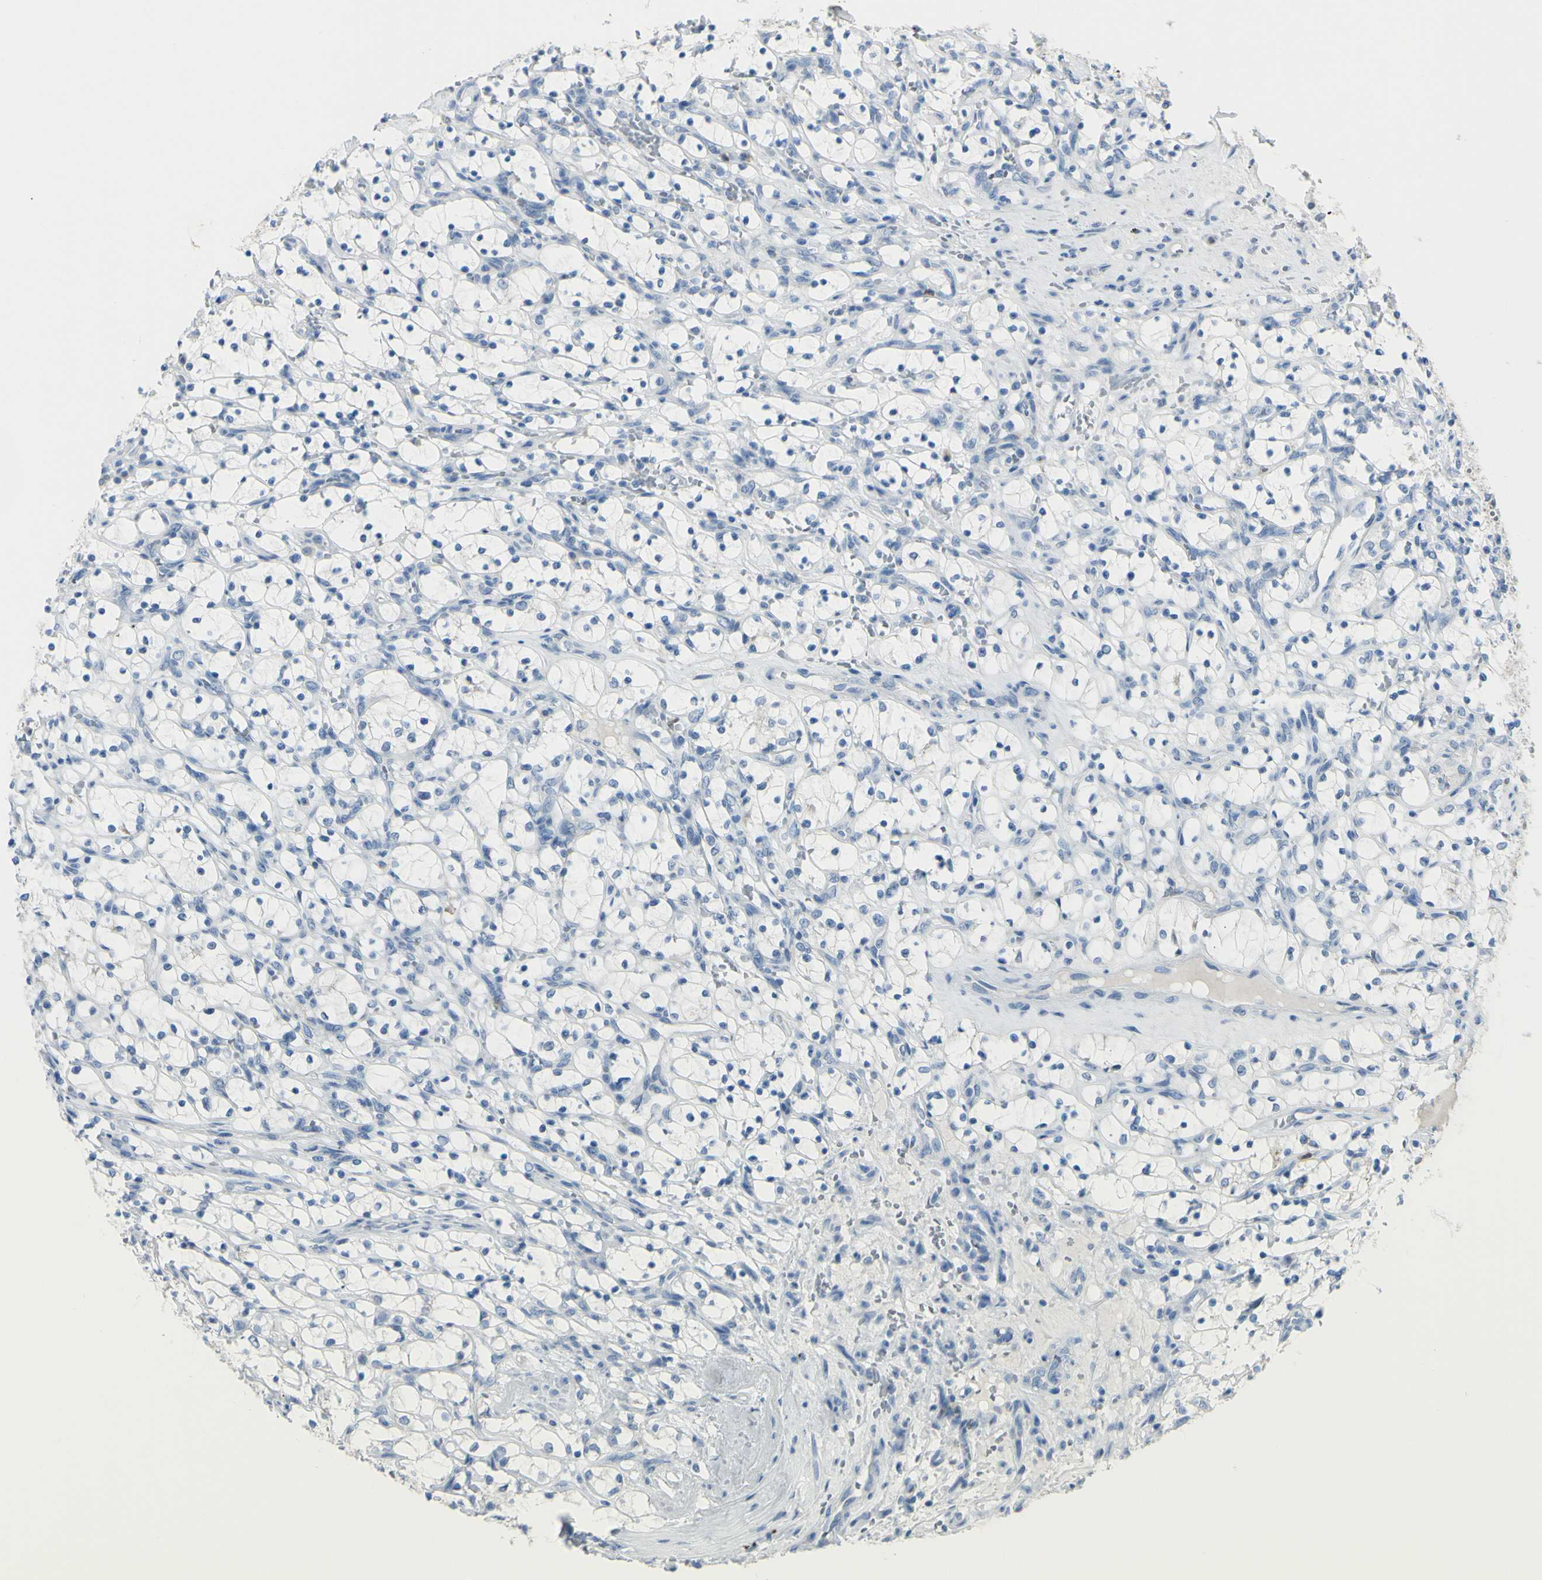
{"staining": {"intensity": "negative", "quantity": "none", "location": "none"}, "tissue": "renal cancer", "cell_type": "Tumor cells", "image_type": "cancer", "snomed": [{"axis": "morphology", "description": "Adenocarcinoma, NOS"}, {"axis": "topography", "description": "Kidney"}], "caption": "Tumor cells are negative for brown protein staining in renal adenocarcinoma.", "gene": "ZNF557", "patient": {"sex": "female", "age": 69}}